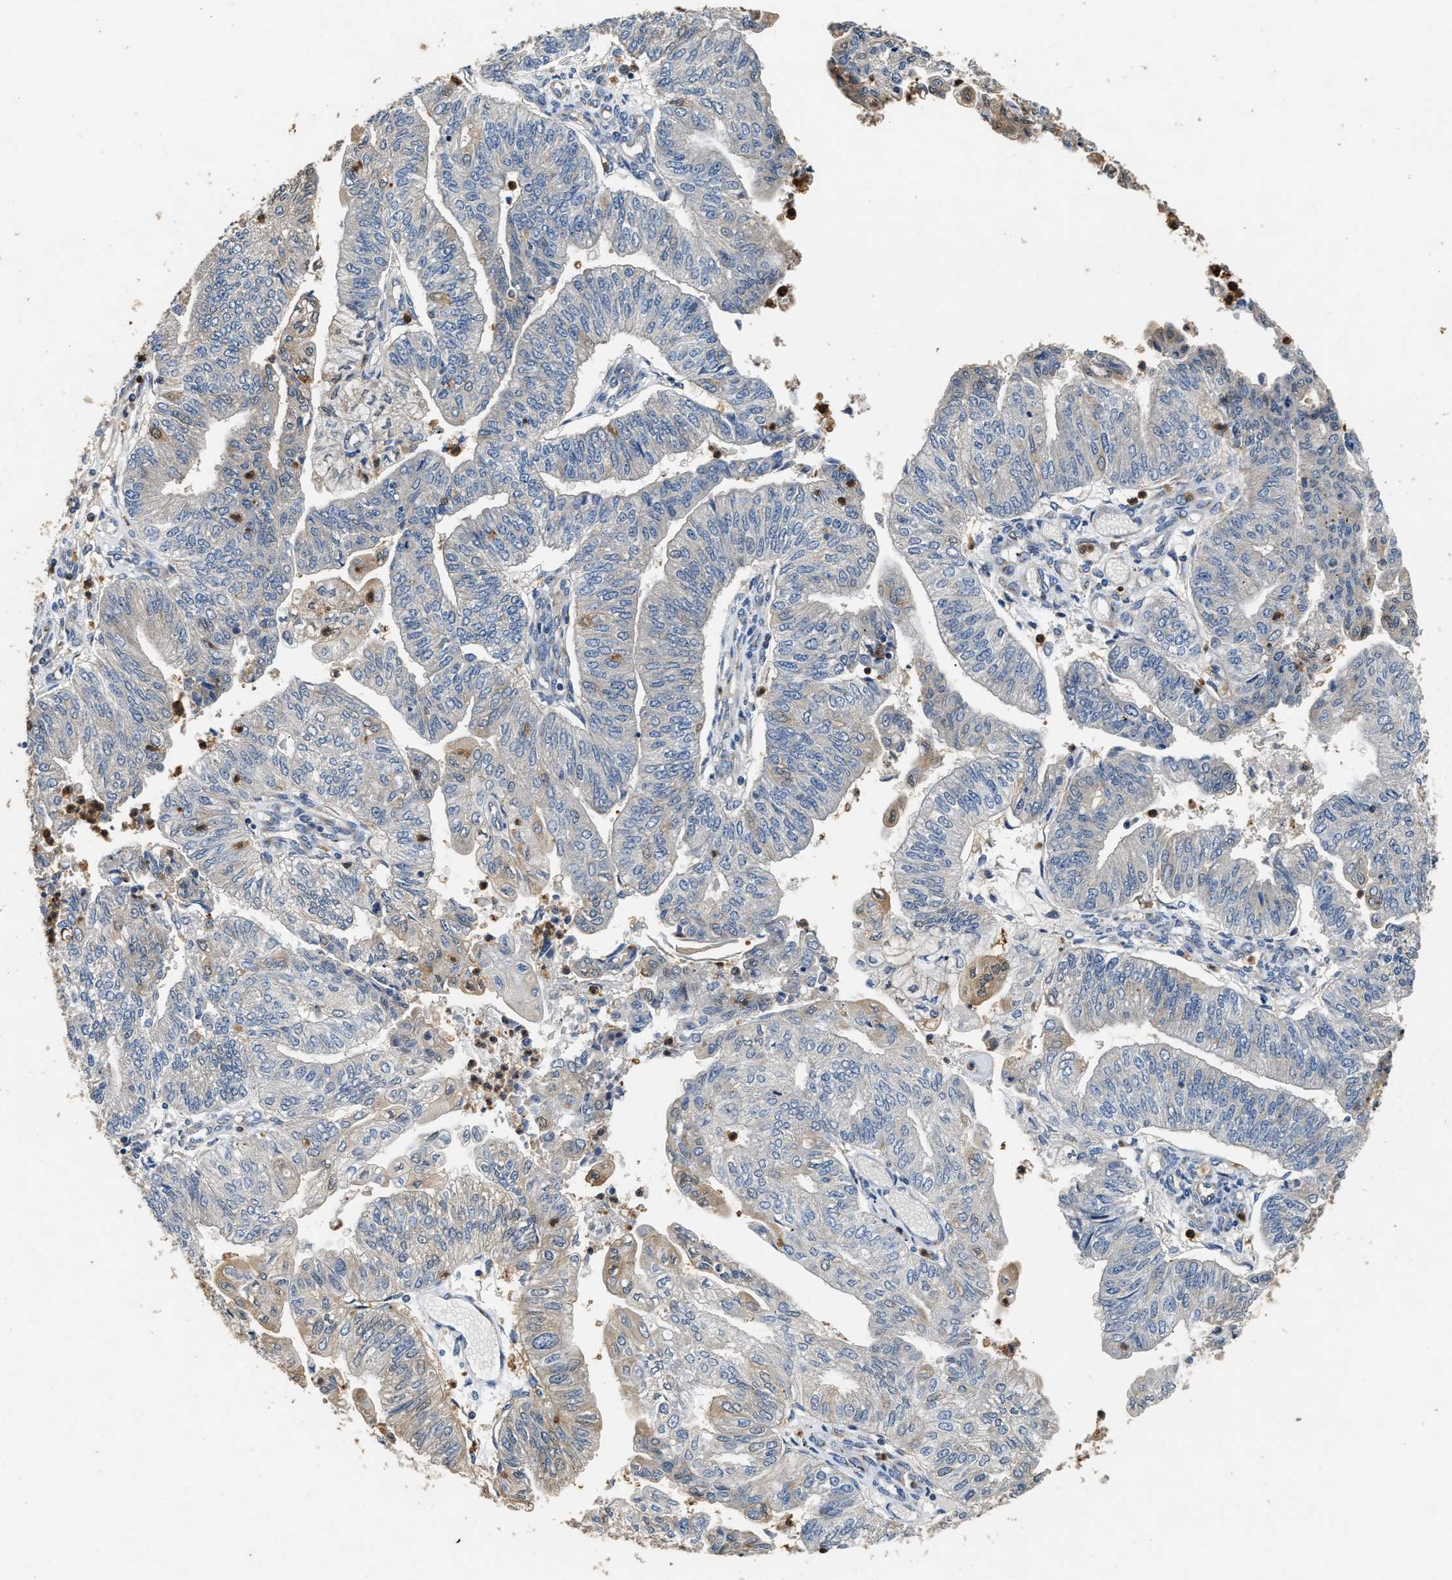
{"staining": {"intensity": "weak", "quantity": "<25%", "location": "cytoplasmic/membranous"}, "tissue": "endometrial cancer", "cell_type": "Tumor cells", "image_type": "cancer", "snomed": [{"axis": "morphology", "description": "Adenocarcinoma, NOS"}, {"axis": "topography", "description": "Endometrium"}], "caption": "Immunohistochemical staining of adenocarcinoma (endometrial) displays no significant staining in tumor cells. The staining was performed using DAB (3,3'-diaminobenzidine) to visualize the protein expression in brown, while the nuclei were stained in blue with hematoxylin (Magnification: 20x).", "gene": "CHUK", "patient": {"sex": "female", "age": 59}}